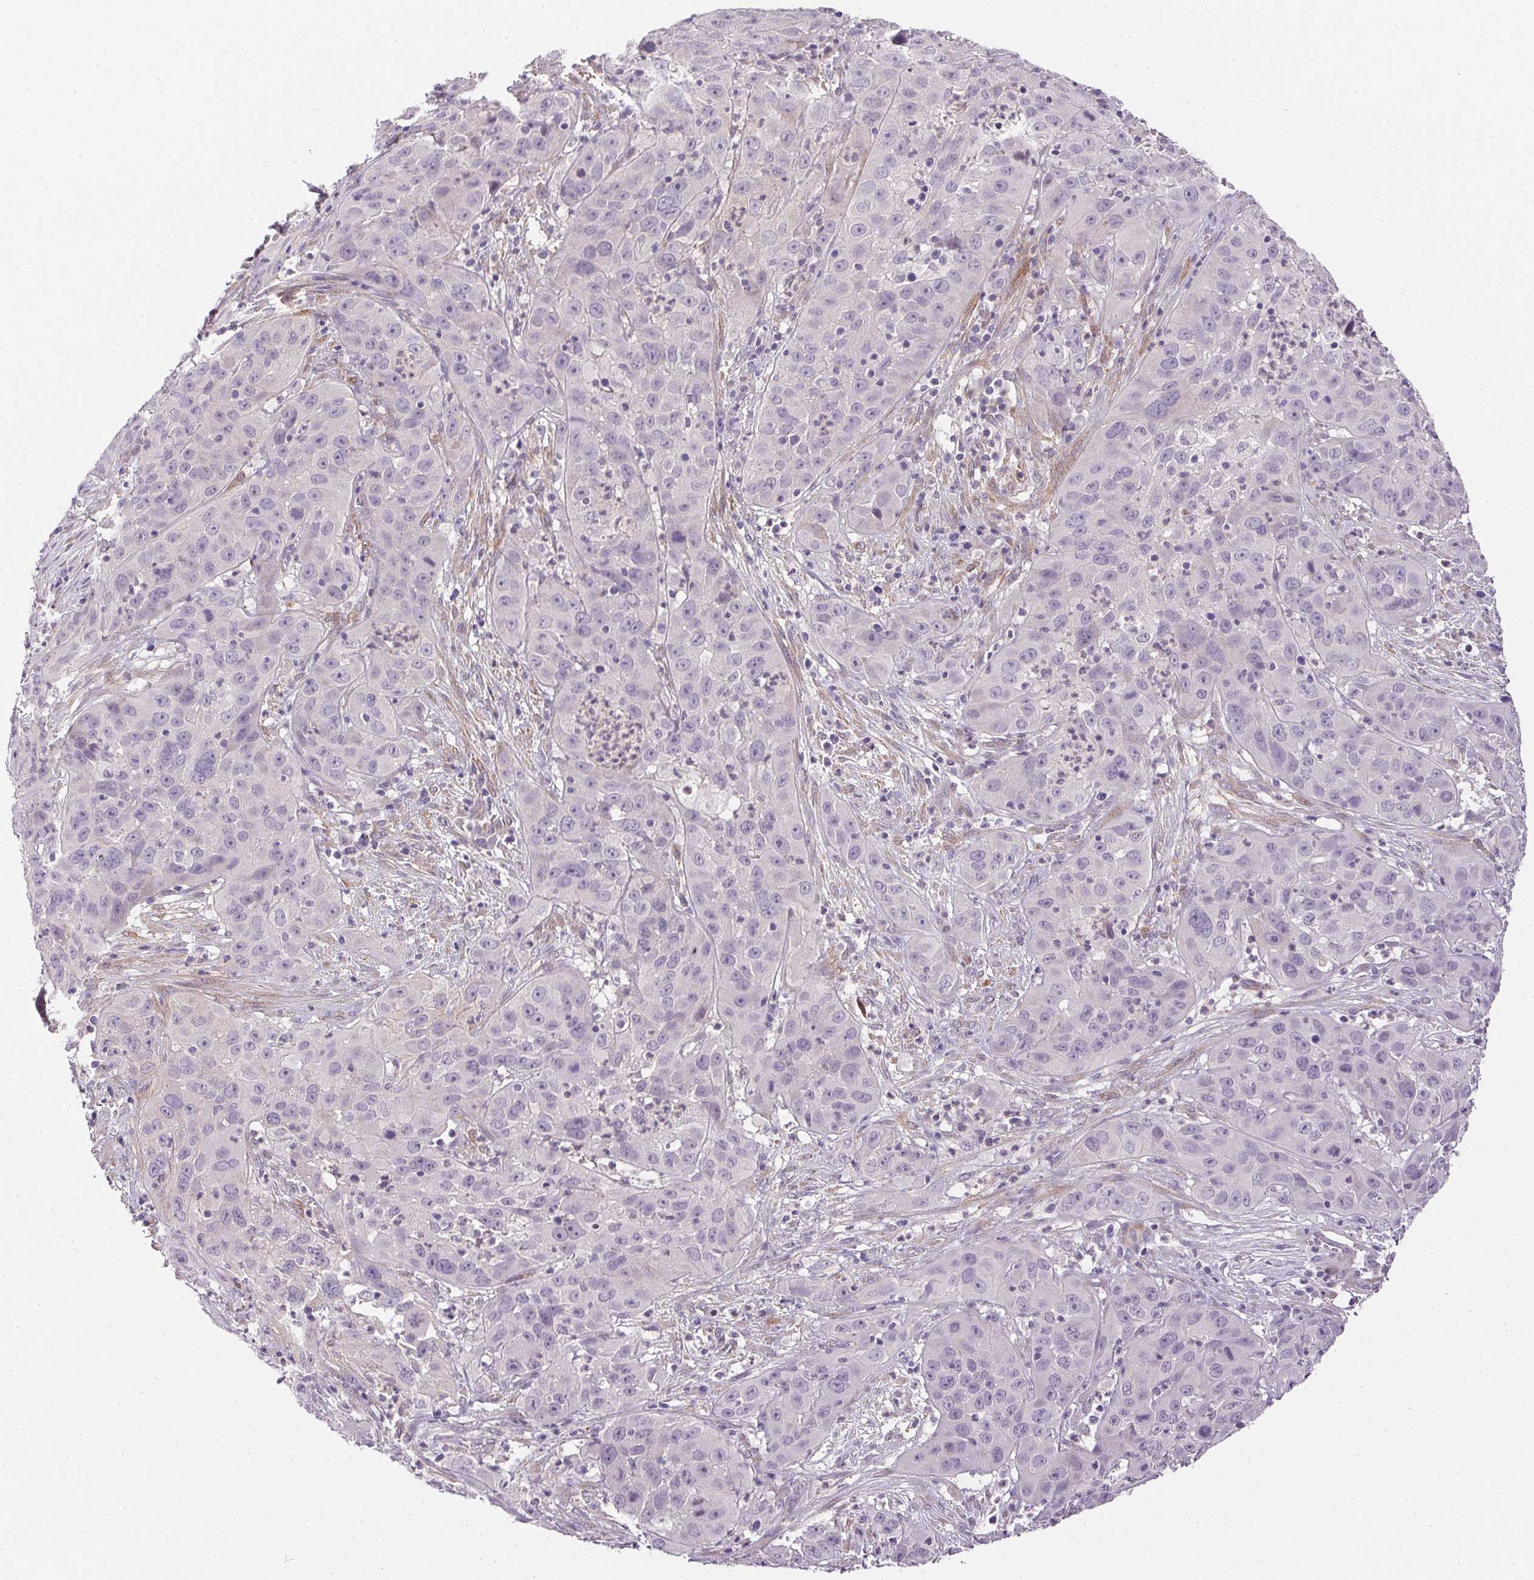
{"staining": {"intensity": "negative", "quantity": "none", "location": "none"}, "tissue": "cervical cancer", "cell_type": "Tumor cells", "image_type": "cancer", "snomed": [{"axis": "morphology", "description": "Squamous cell carcinoma, NOS"}, {"axis": "topography", "description": "Cervix"}], "caption": "Immunohistochemical staining of human cervical squamous cell carcinoma displays no significant positivity in tumor cells.", "gene": "PRL", "patient": {"sex": "female", "age": 32}}